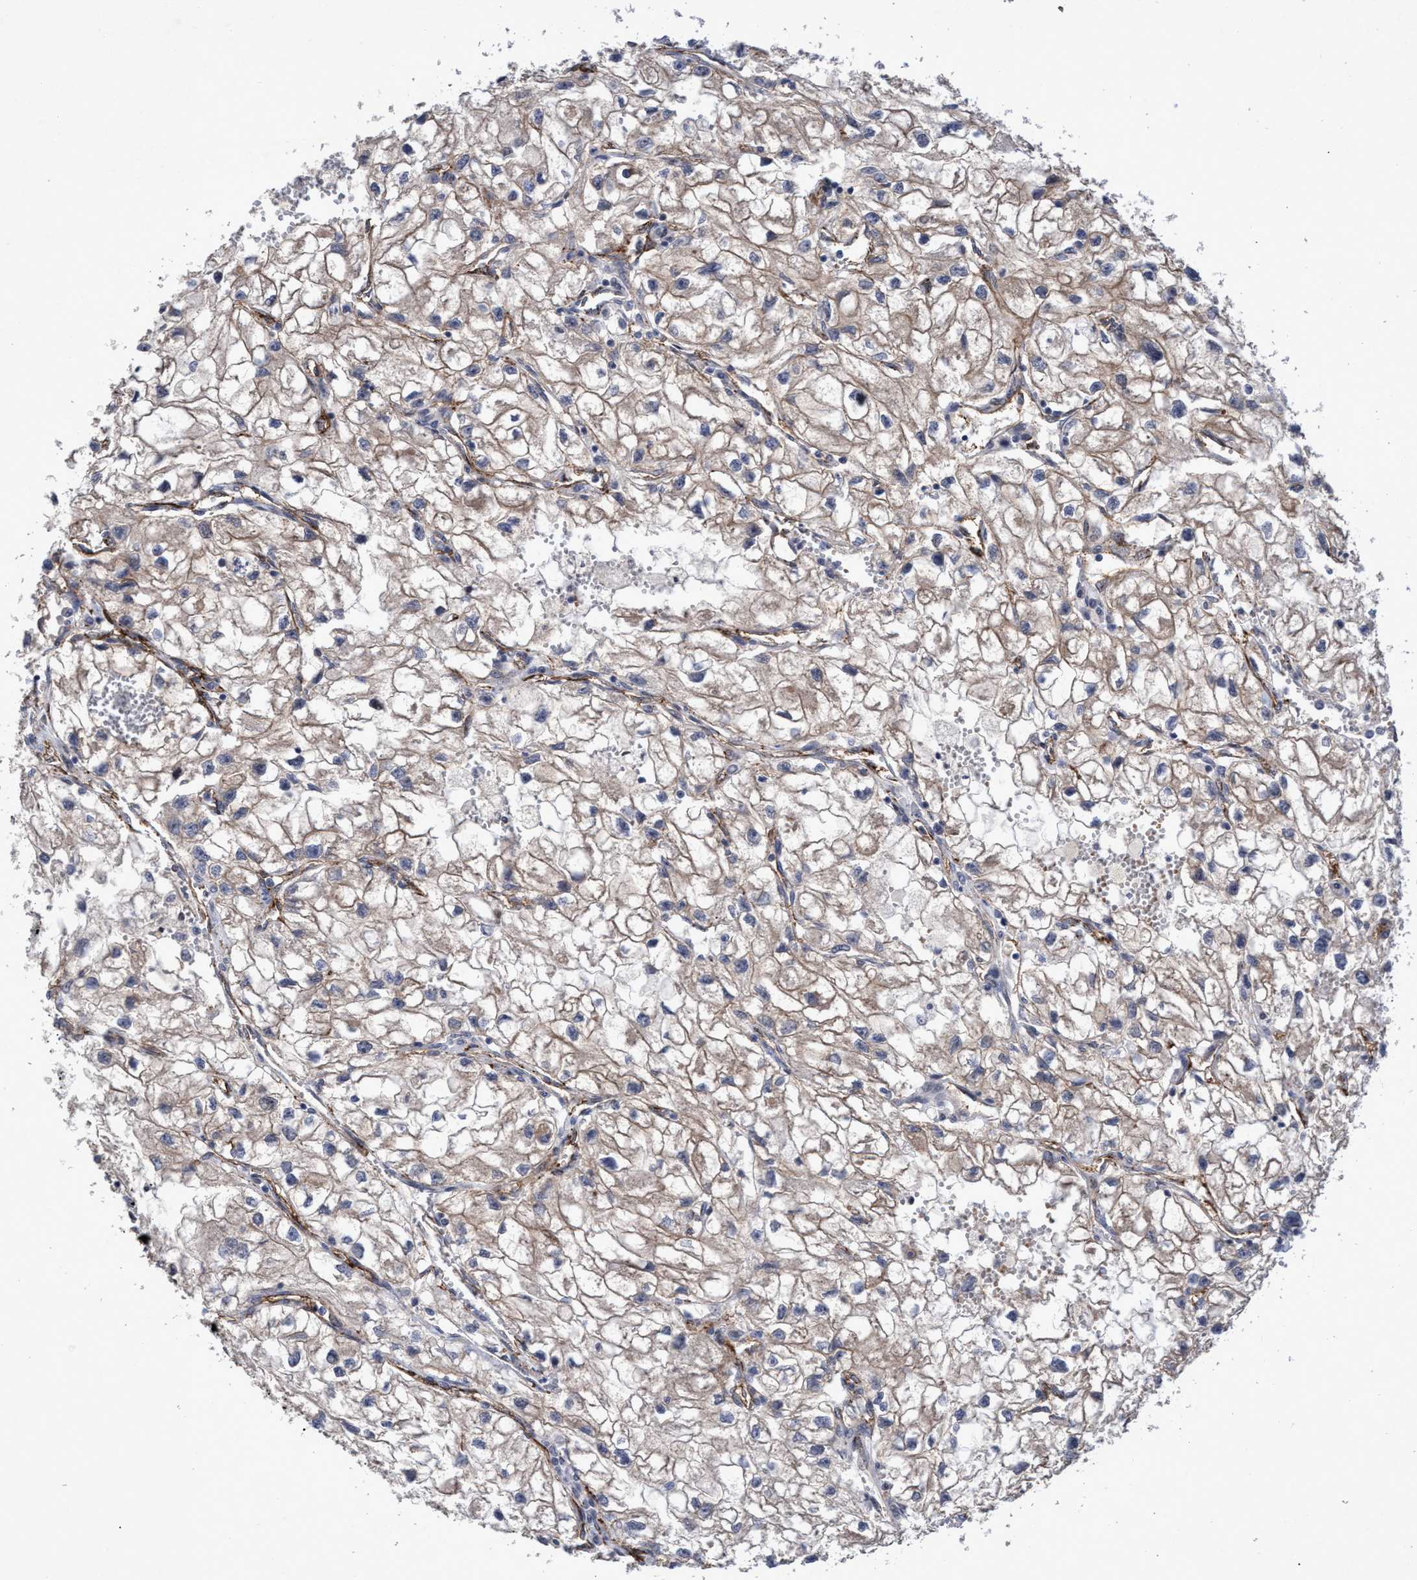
{"staining": {"intensity": "weak", "quantity": "25%-75%", "location": "cytoplasmic/membranous"}, "tissue": "renal cancer", "cell_type": "Tumor cells", "image_type": "cancer", "snomed": [{"axis": "morphology", "description": "Adenocarcinoma, NOS"}, {"axis": "topography", "description": "Kidney"}], "caption": "Human renal cancer (adenocarcinoma) stained with a protein marker reveals weak staining in tumor cells.", "gene": "ZNF750", "patient": {"sex": "female", "age": 70}}